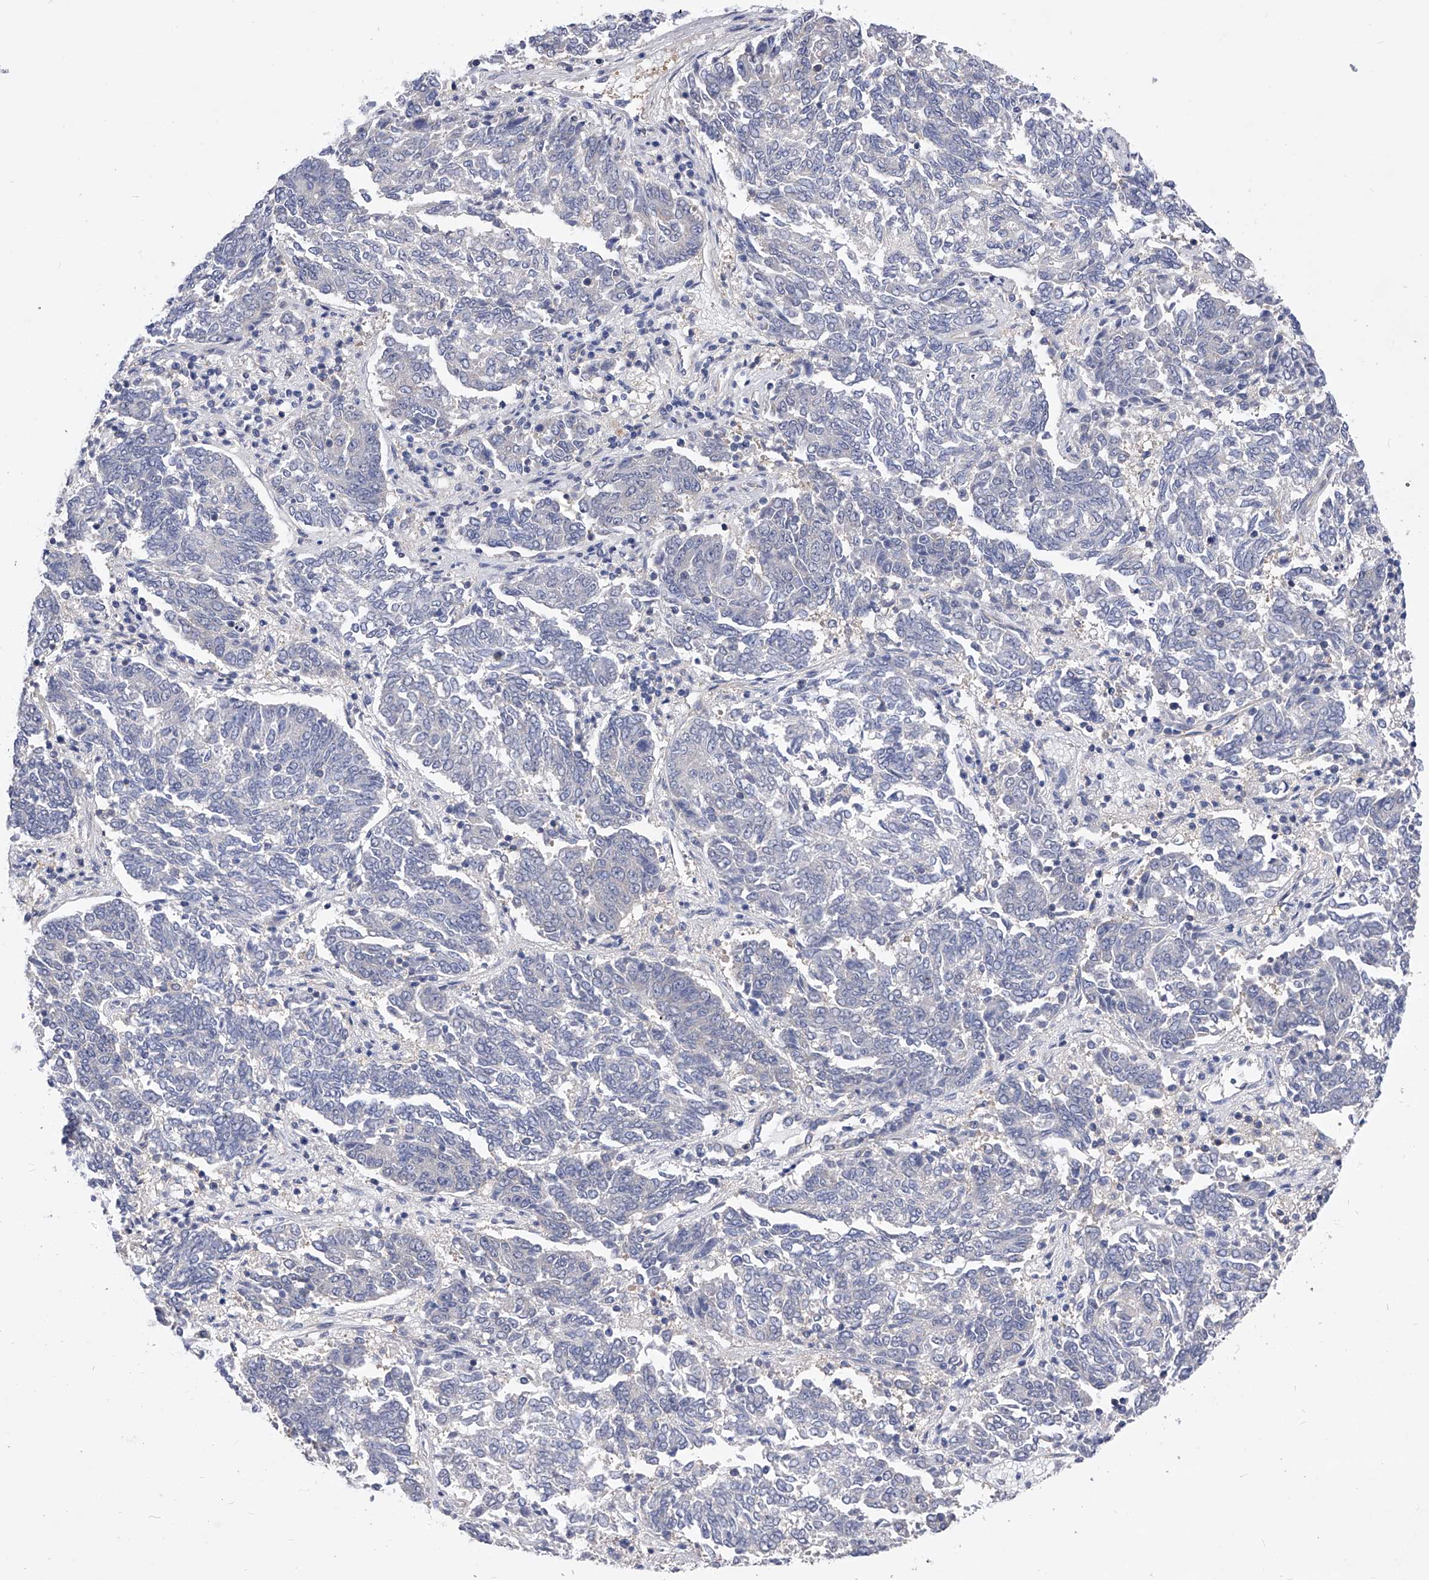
{"staining": {"intensity": "negative", "quantity": "none", "location": "none"}, "tissue": "endometrial cancer", "cell_type": "Tumor cells", "image_type": "cancer", "snomed": [{"axis": "morphology", "description": "Adenocarcinoma, NOS"}, {"axis": "topography", "description": "Endometrium"}], "caption": "Immunohistochemical staining of endometrial cancer shows no significant staining in tumor cells.", "gene": "PPP5C", "patient": {"sex": "female", "age": 80}}